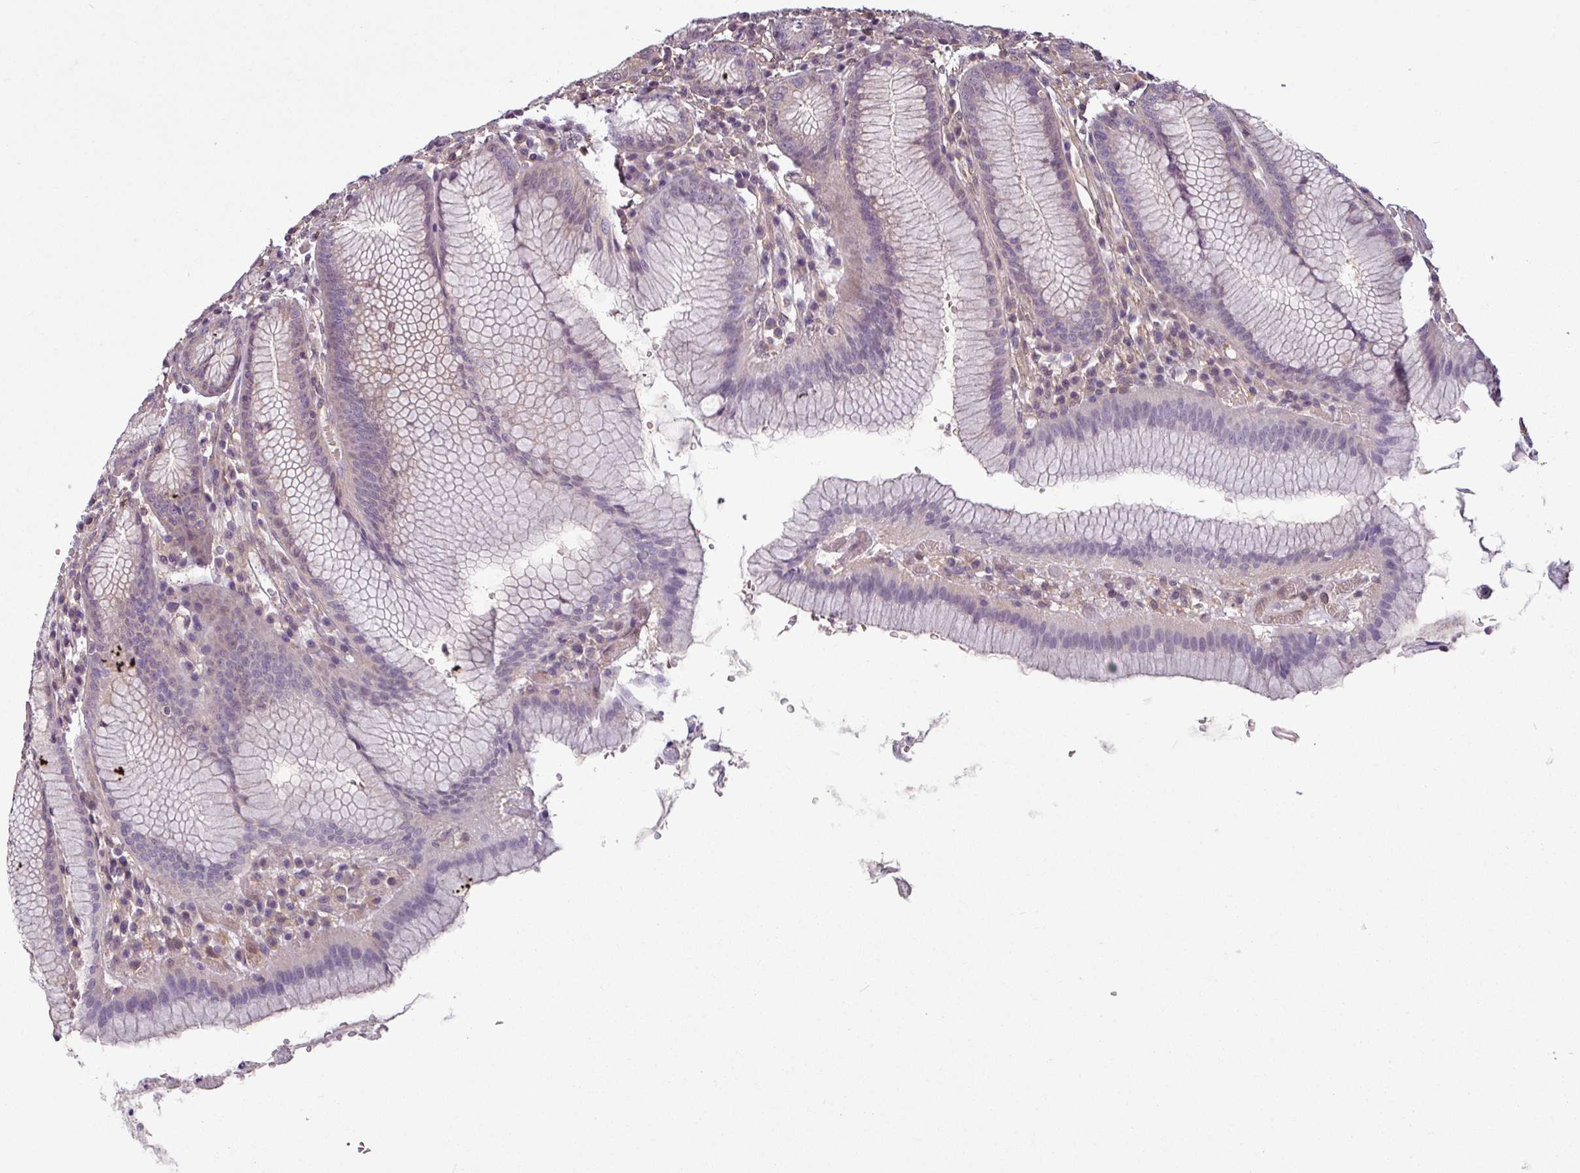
{"staining": {"intensity": "weak", "quantity": "<25%", "location": "cytoplasmic/membranous"}, "tissue": "stomach", "cell_type": "Glandular cells", "image_type": "normal", "snomed": [{"axis": "morphology", "description": "Normal tissue, NOS"}, {"axis": "topography", "description": "Stomach"}], "caption": "Immunohistochemistry of benign human stomach displays no expression in glandular cells. (Brightfield microscopy of DAB immunohistochemistry (IHC) at high magnification).", "gene": "SH3BGRL", "patient": {"sex": "male", "age": 55}}